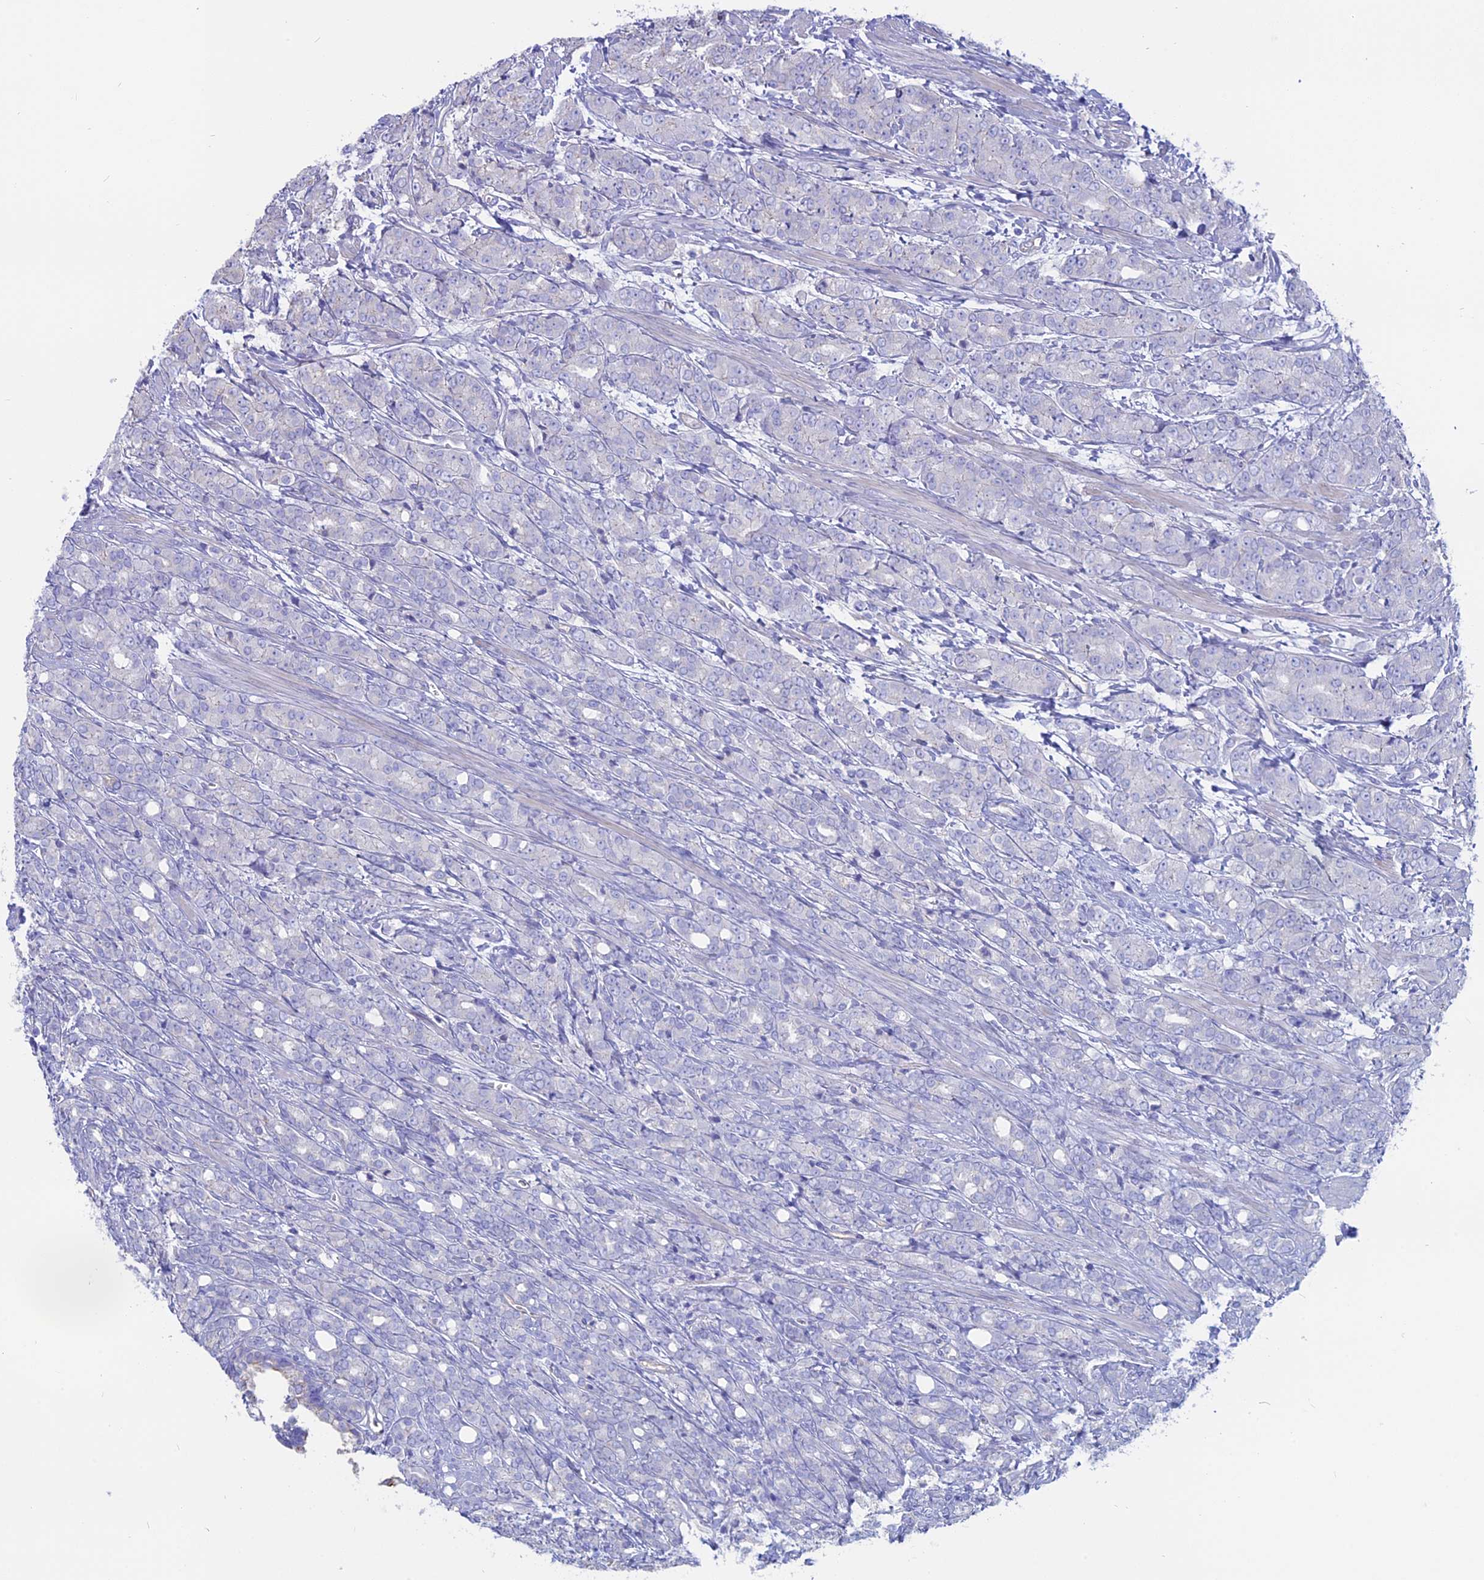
{"staining": {"intensity": "negative", "quantity": "none", "location": "none"}, "tissue": "prostate cancer", "cell_type": "Tumor cells", "image_type": "cancer", "snomed": [{"axis": "morphology", "description": "Adenocarcinoma, High grade"}, {"axis": "topography", "description": "Prostate"}], "caption": "Tumor cells show no significant staining in prostate cancer (high-grade adenocarcinoma).", "gene": "OR2AE1", "patient": {"sex": "male", "age": 62}}